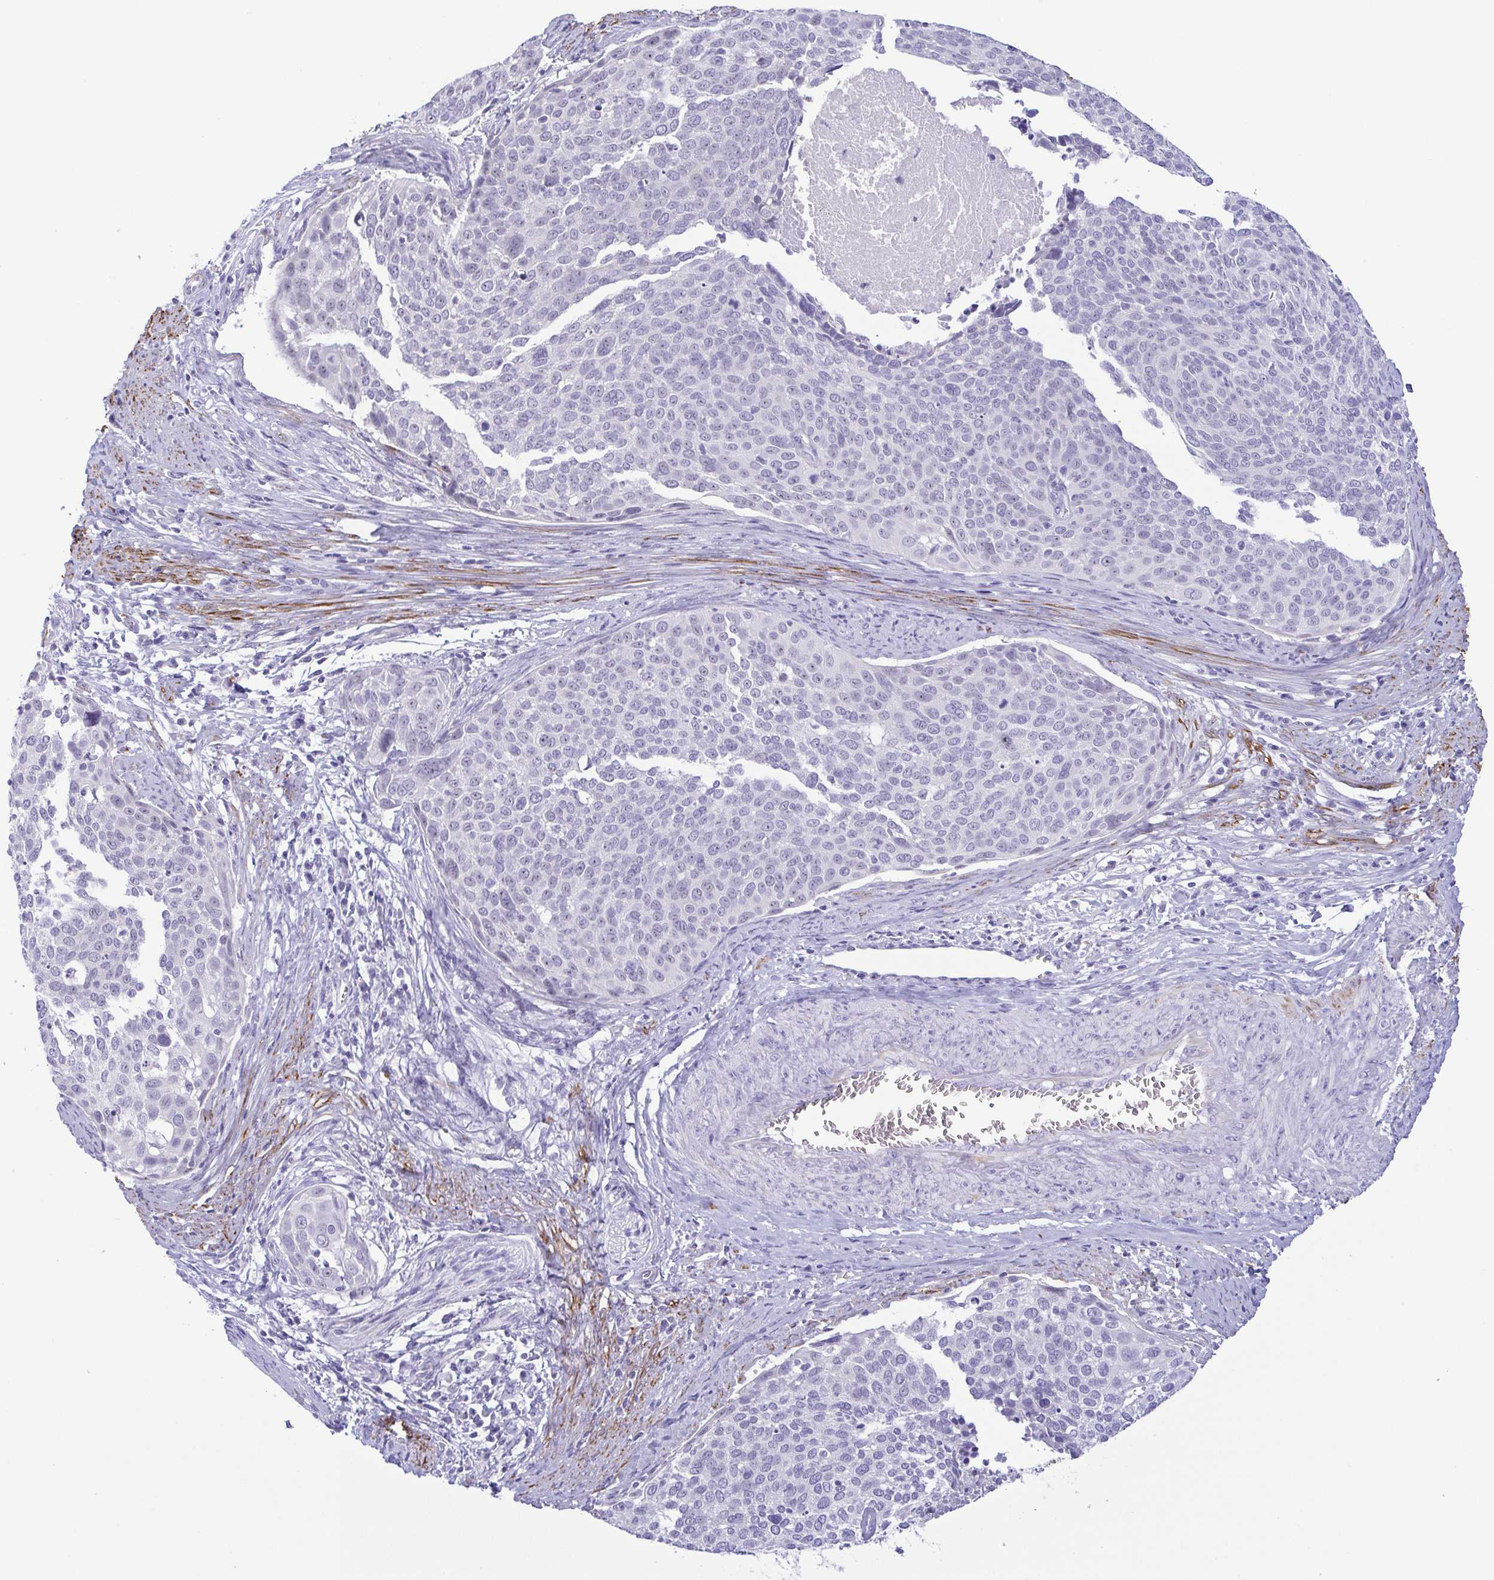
{"staining": {"intensity": "negative", "quantity": "none", "location": "none"}, "tissue": "cervical cancer", "cell_type": "Tumor cells", "image_type": "cancer", "snomed": [{"axis": "morphology", "description": "Squamous cell carcinoma, NOS"}, {"axis": "topography", "description": "Cervix"}], "caption": "Immunohistochemistry photomicrograph of neoplastic tissue: human cervical squamous cell carcinoma stained with DAB (3,3'-diaminobenzidine) demonstrates no significant protein positivity in tumor cells.", "gene": "MYL7", "patient": {"sex": "female", "age": 39}}